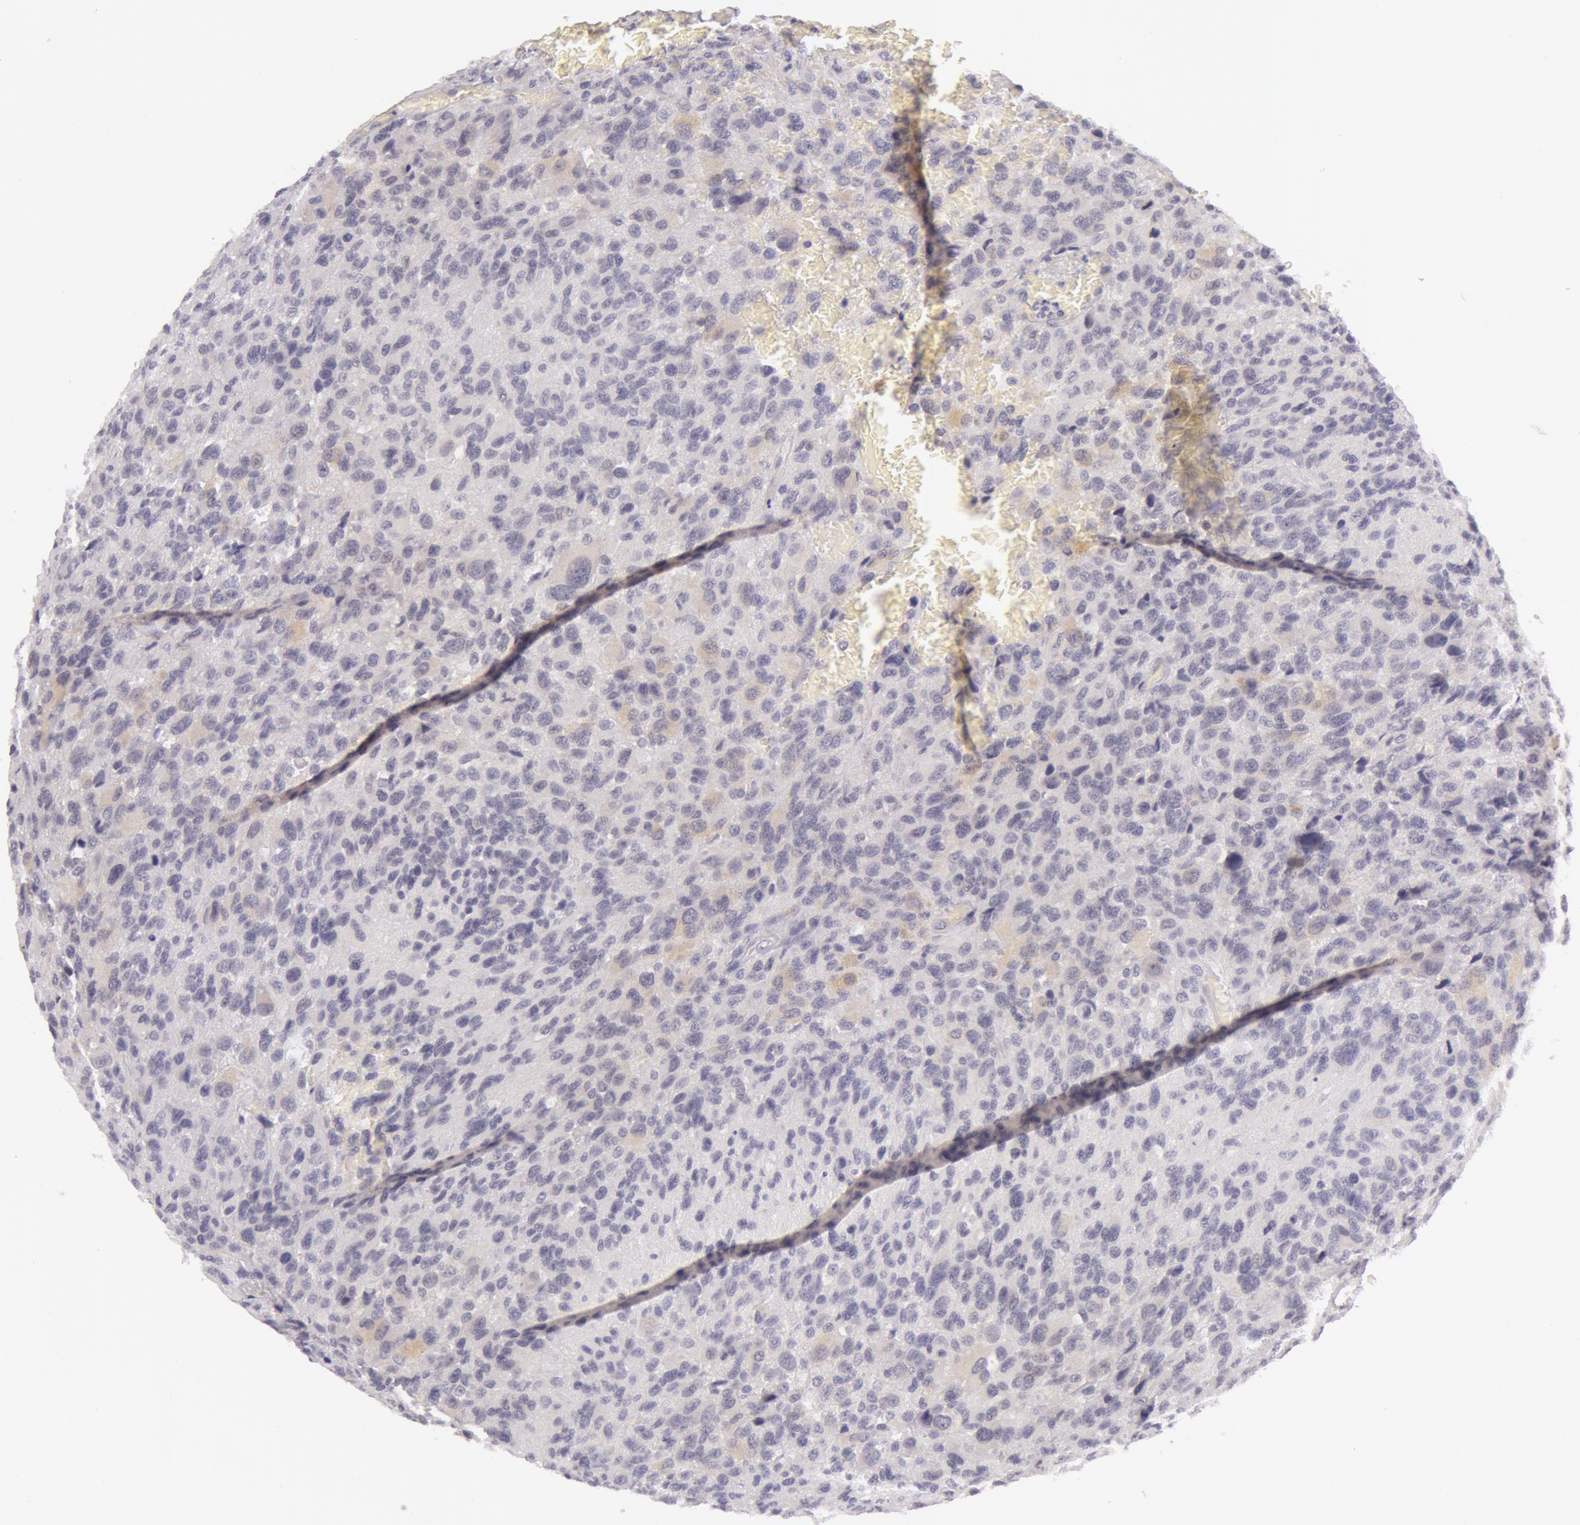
{"staining": {"intensity": "negative", "quantity": "none", "location": "none"}, "tissue": "glioma", "cell_type": "Tumor cells", "image_type": "cancer", "snomed": [{"axis": "morphology", "description": "Glioma, malignant, High grade"}, {"axis": "topography", "description": "Brain"}], "caption": "High power microscopy photomicrograph of an IHC photomicrograph of malignant glioma (high-grade), revealing no significant staining in tumor cells.", "gene": "RBMY1F", "patient": {"sex": "male", "age": 69}}